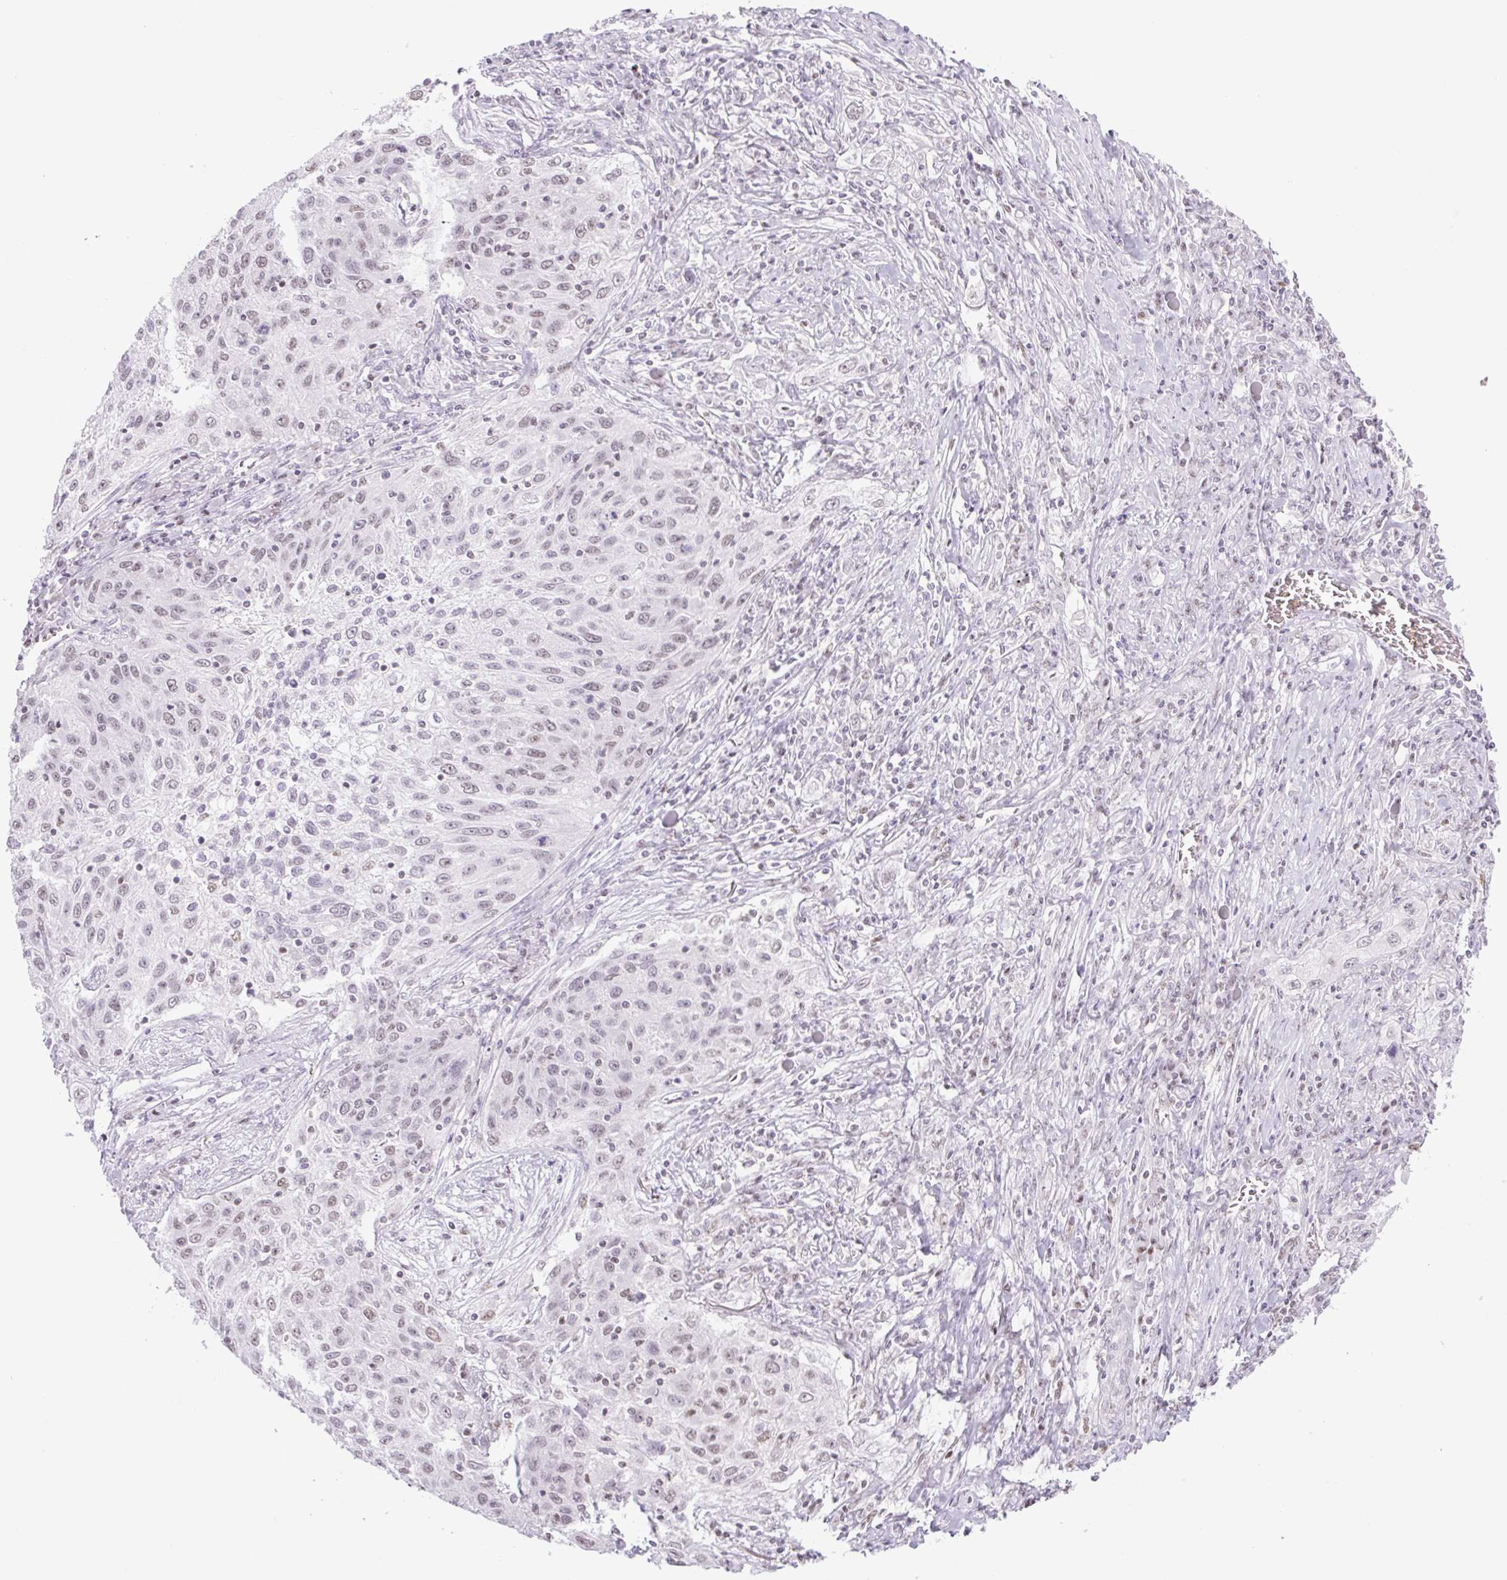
{"staining": {"intensity": "weak", "quantity": "<25%", "location": "nuclear"}, "tissue": "lung cancer", "cell_type": "Tumor cells", "image_type": "cancer", "snomed": [{"axis": "morphology", "description": "Squamous cell carcinoma, NOS"}, {"axis": "topography", "description": "Lung"}], "caption": "IHC micrograph of human lung cancer stained for a protein (brown), which demonstrates no staining in tumor cells.", "gene": "TLE3", "patient": {"sex": "female", "age": 69}}